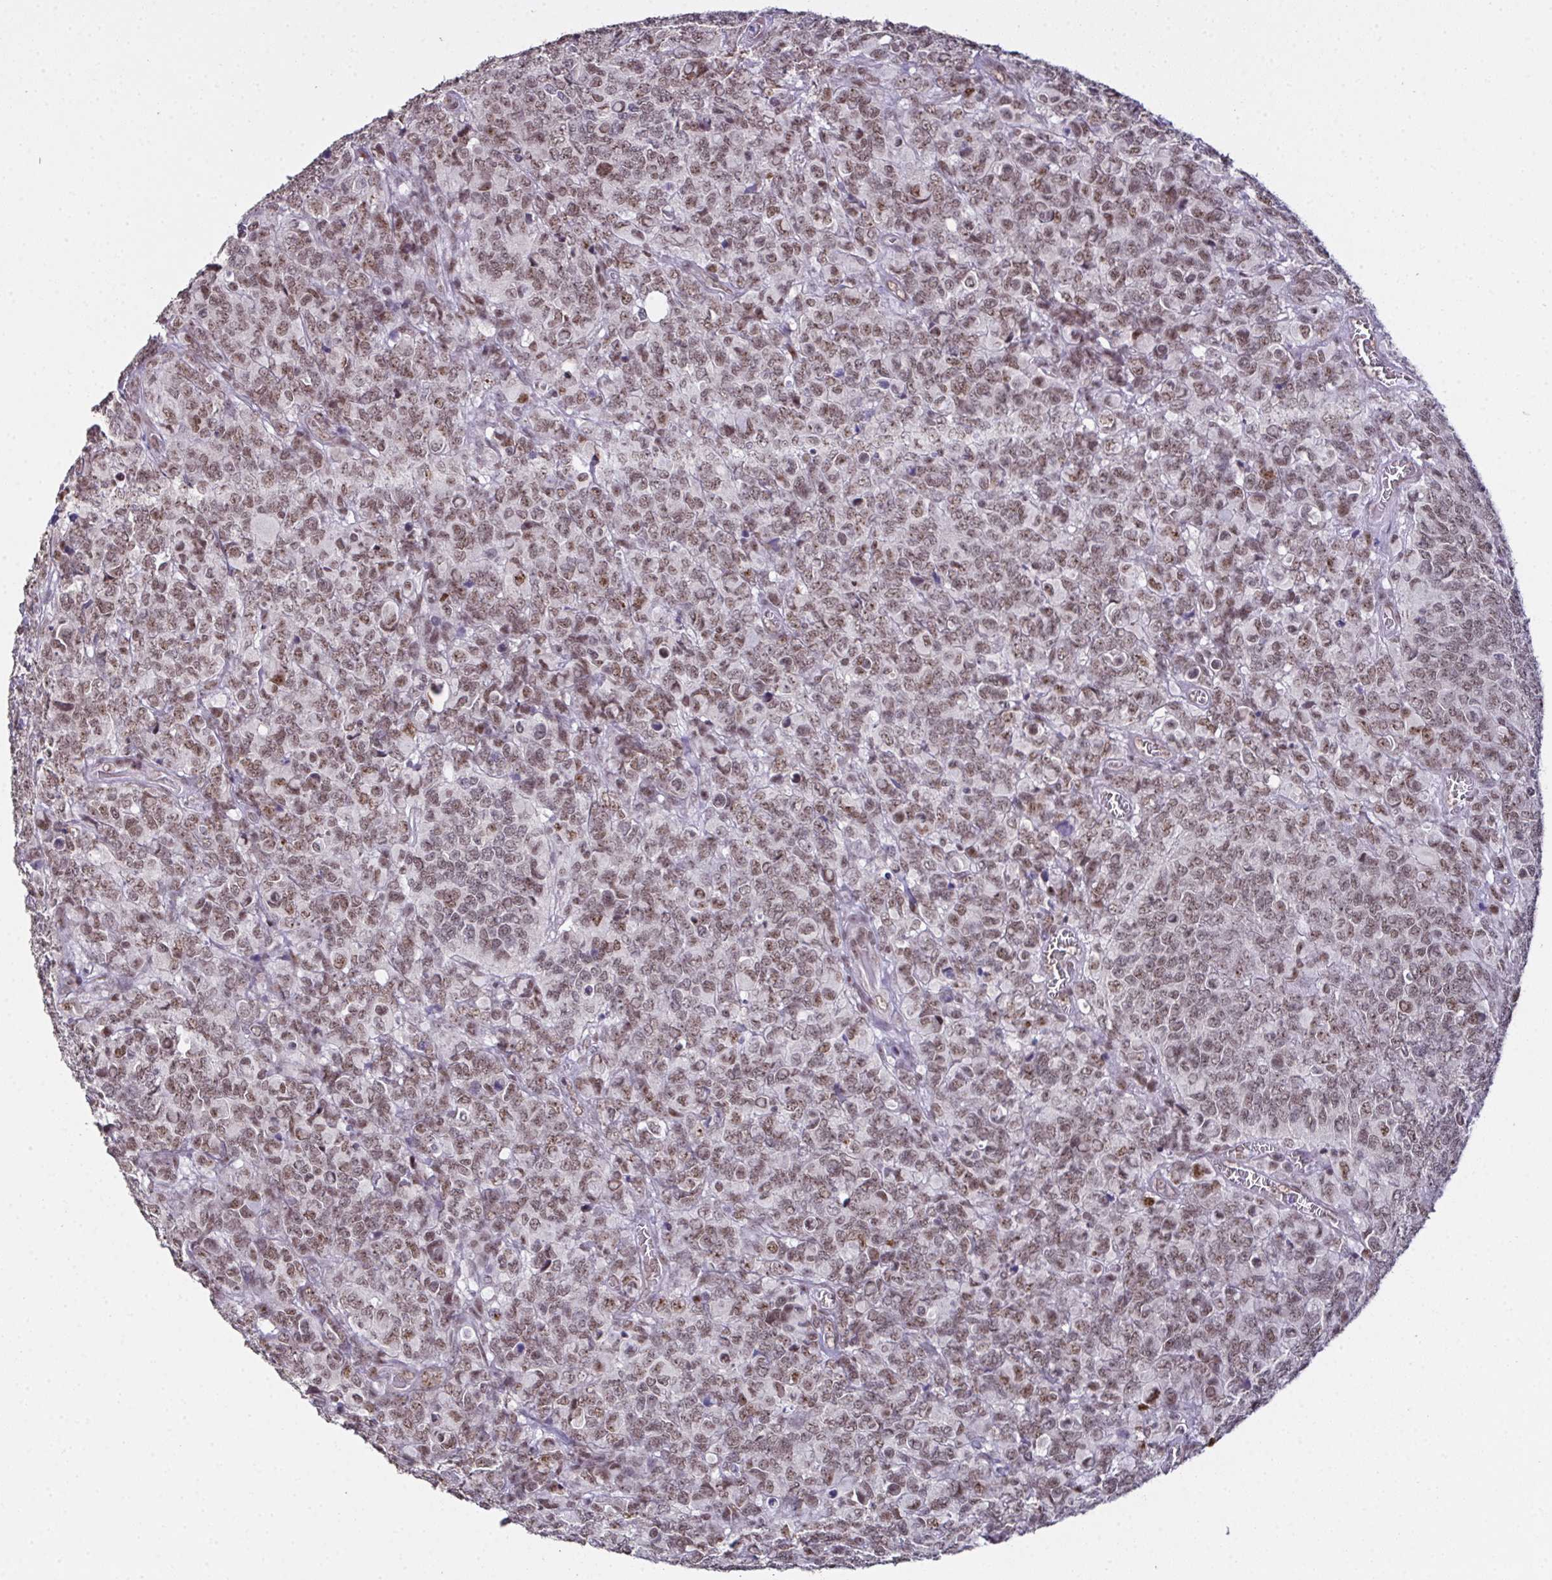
{"staining": {"intensity": "moderate", "quantity": ">75%", "location": "nuclear"}, "tissue": "glioma", "cell_type": "Tumor cells", "image_type": "cancer", "snomed": [{"axis": "morphology", "description": "Glioma, malignant, High grade"}, {"axis": "topography", "description": "Brain"}], "caption": "Approximately >75% of tumor cells in human glioma reveal moderate nuclear protein expression as visualized by brown immunohistochemical staining.", "gene": "ZNF800", "patient": {"sex": "male", "age": 39}}